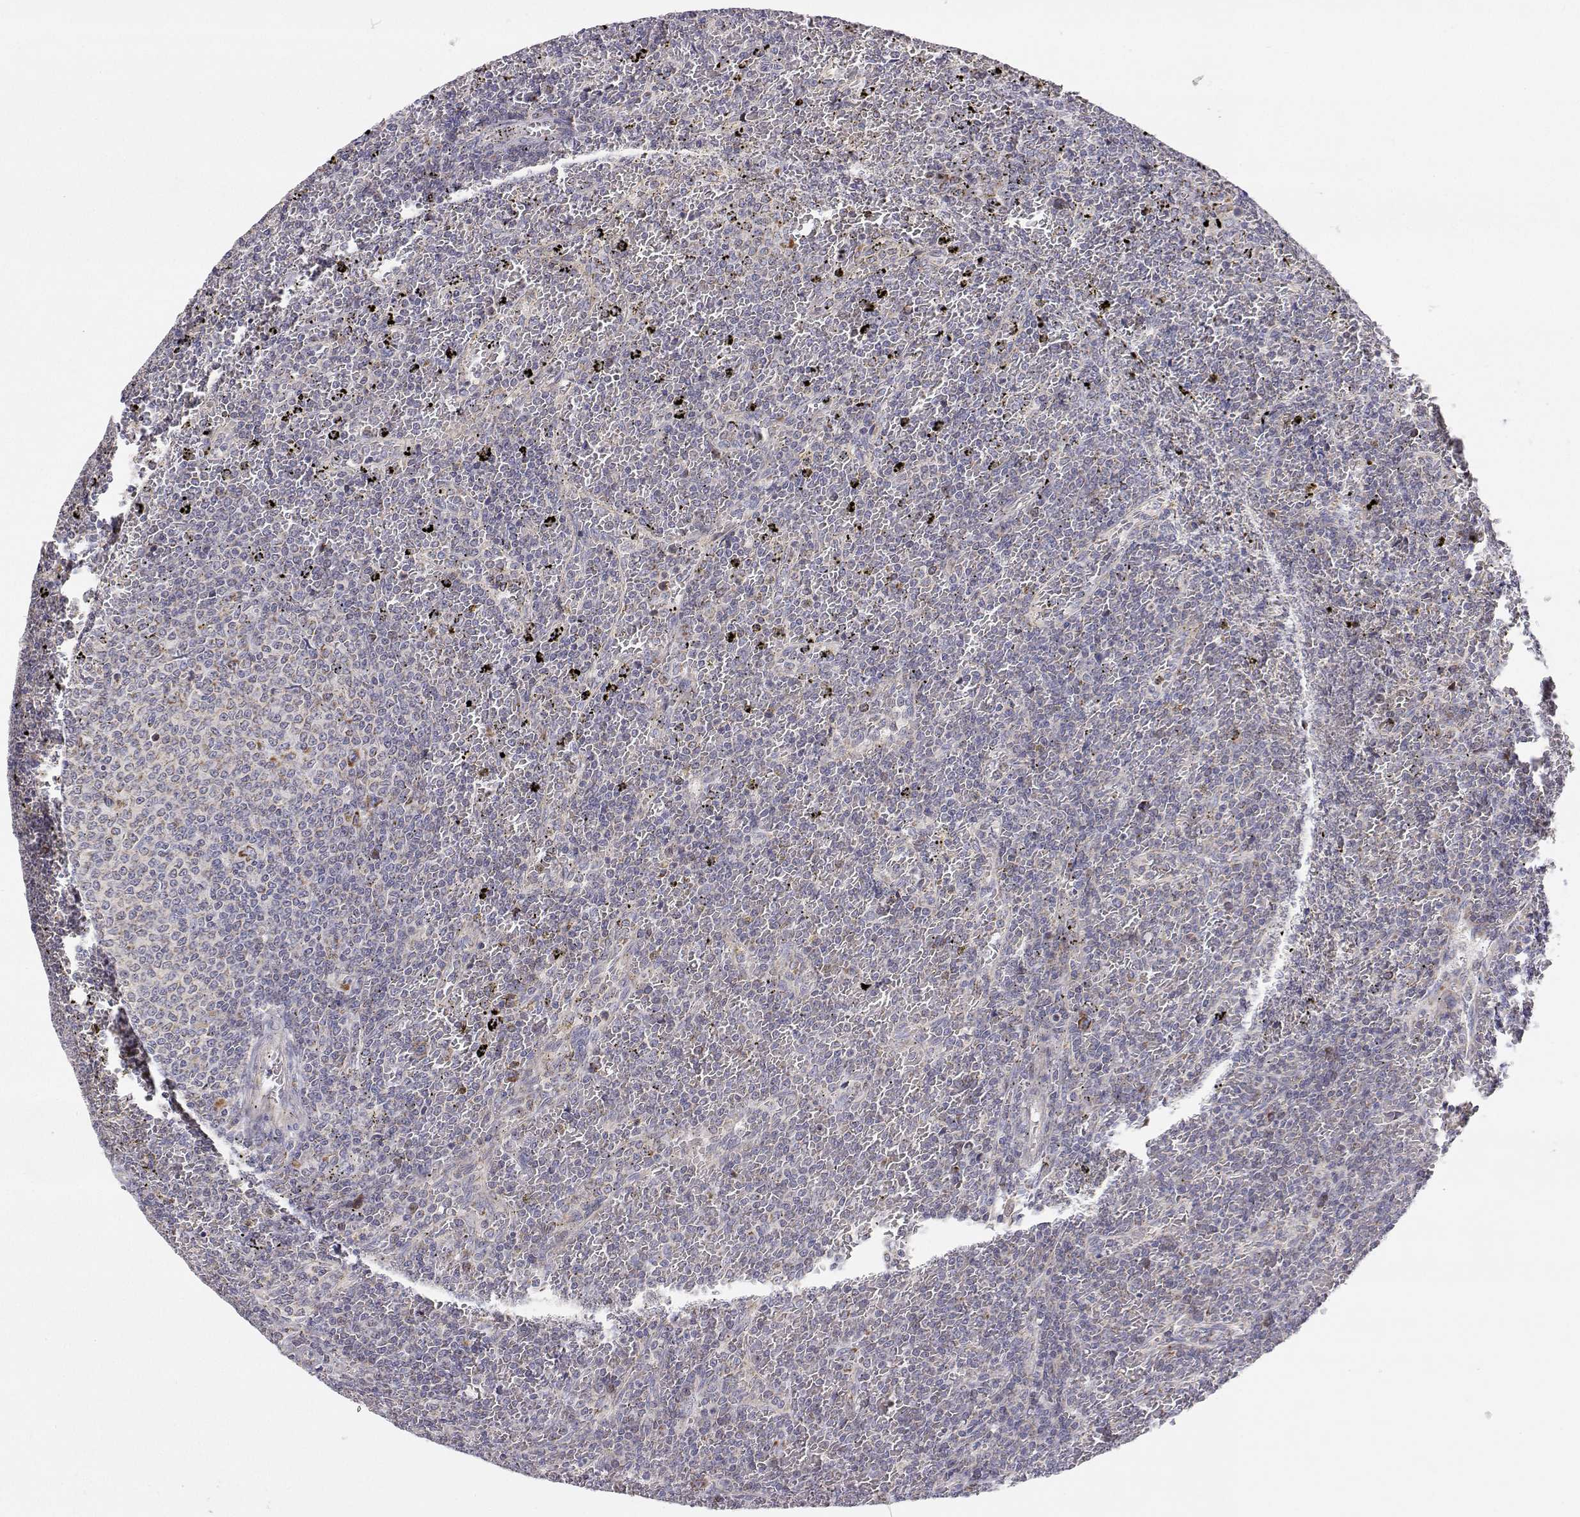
{"staining": {"intensity": "negative", "quantity": "none", "location": "none"}, "tissue": "lymphoma", "cell_type": "Tumor cells", "image_type": "cancer", "snomed": [{"axis": "morphology", "description": "Malignant lymphoma, non-Hodgkin's type, Low grade"}, {"axis": "topography", "description": "Spleen"}], "caption": "IHC of human lymphoma demonstrates no positivity in tumor cells. (Brightfield microscopy of DAB immunohistochemistry at high magnification).", "gene": "MRPL3", "patient": {"sex": "female", "age": 77}}